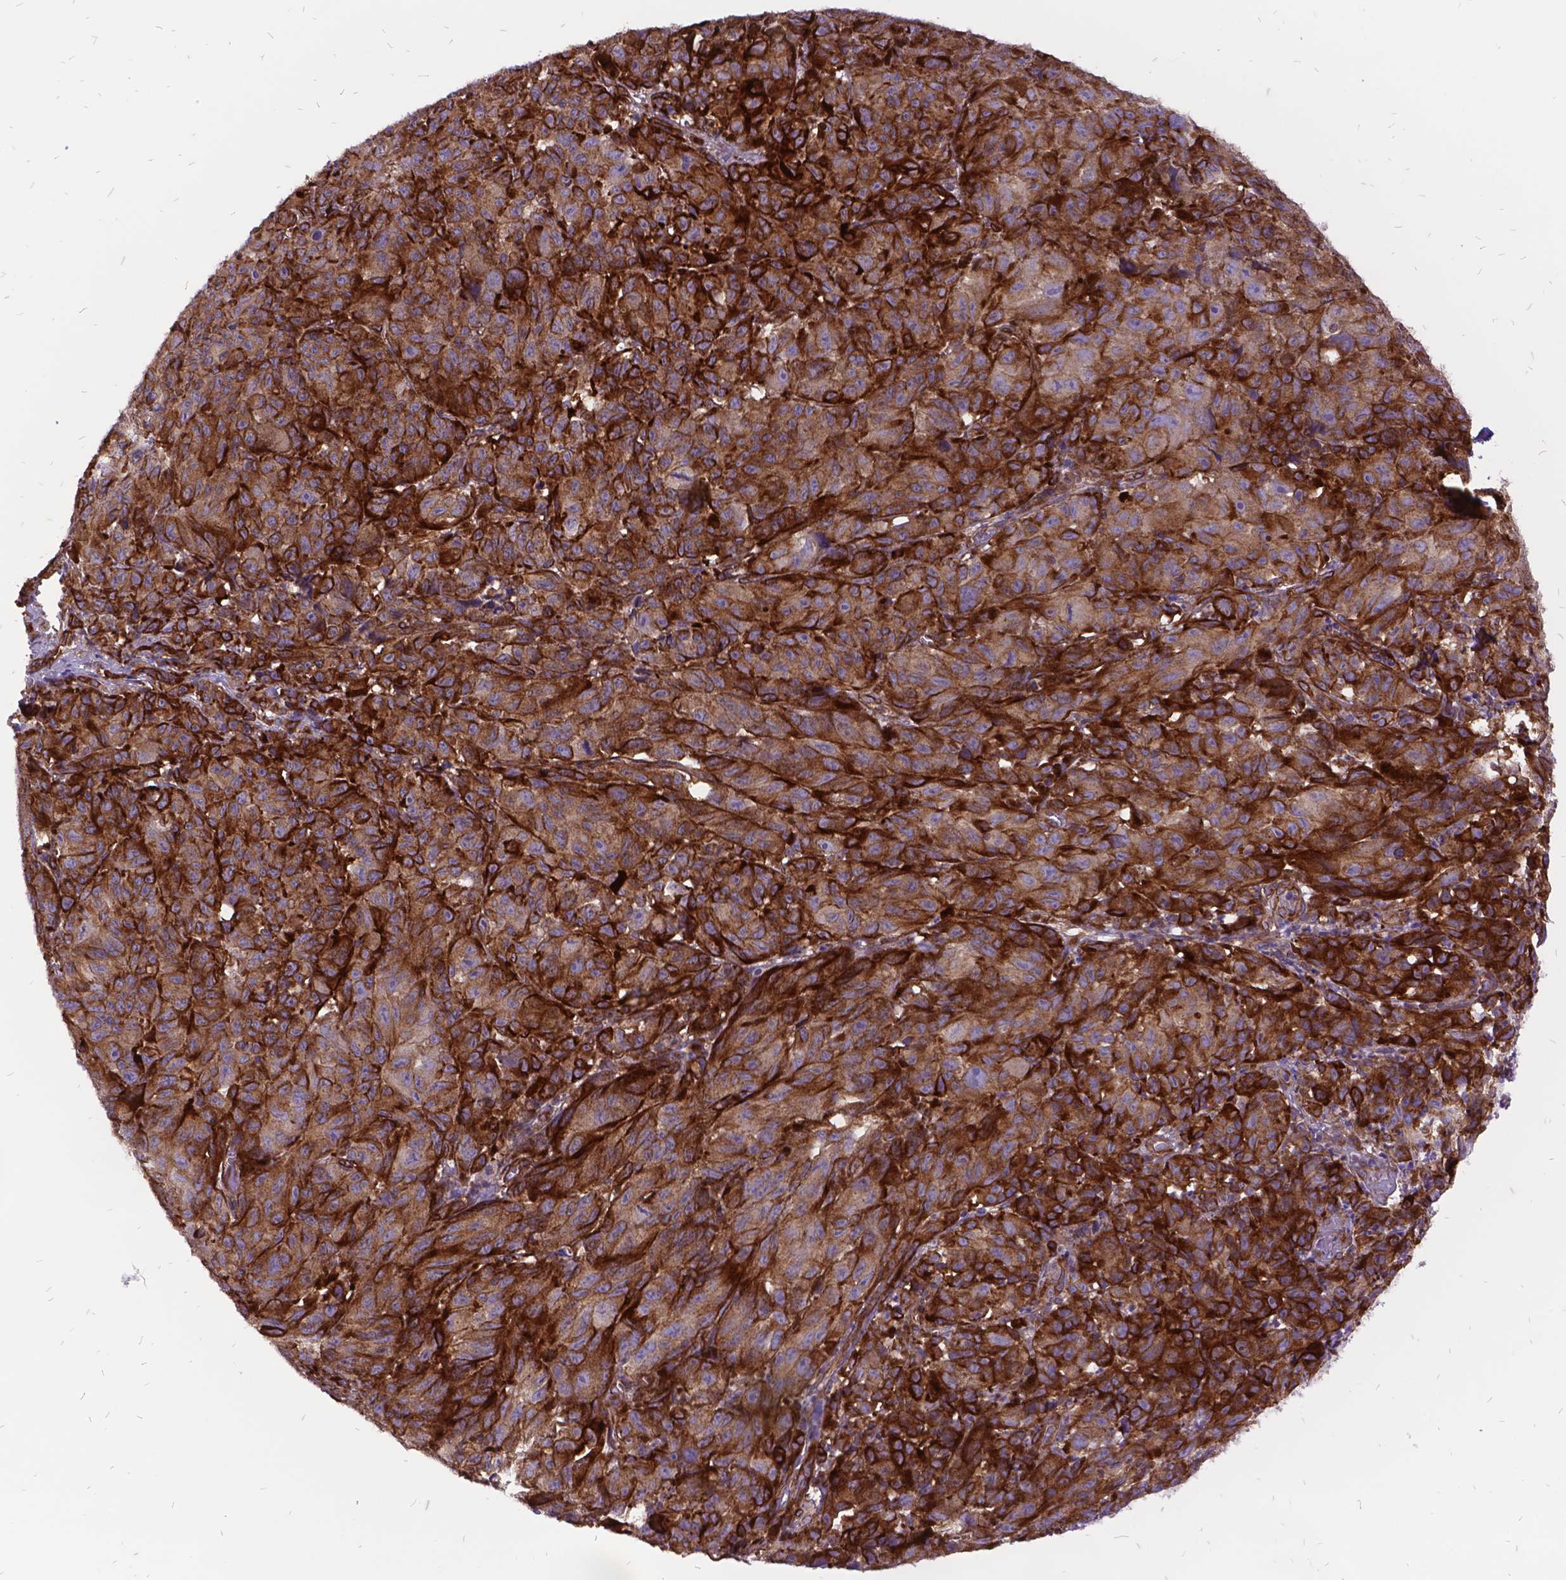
{"staining": {"intensity": "strong", "quantity": ">75%", "location": "cytoplasmic/membranous"}, "tissue": "melanoma", "cell_type": "Tumor cells", "image_type": "cancer", "snomed": [{"axis": "morphology", "description": "Malignant melanoma, NOS"}, {"axis": "topography", "description": "Vulva, labia, clitoris and Bartholin´s gland, NO"}], "caption": "Melanoma stained with DAB (3,3'-diaminobenzidine) immunohistochemistry (IHC) exhibits high levels of strong cytoplasmic/membranous positivity in about >75% of tumor cells.", "gene": "GRB7", "patient": {"sex": "female", "age": 75}}